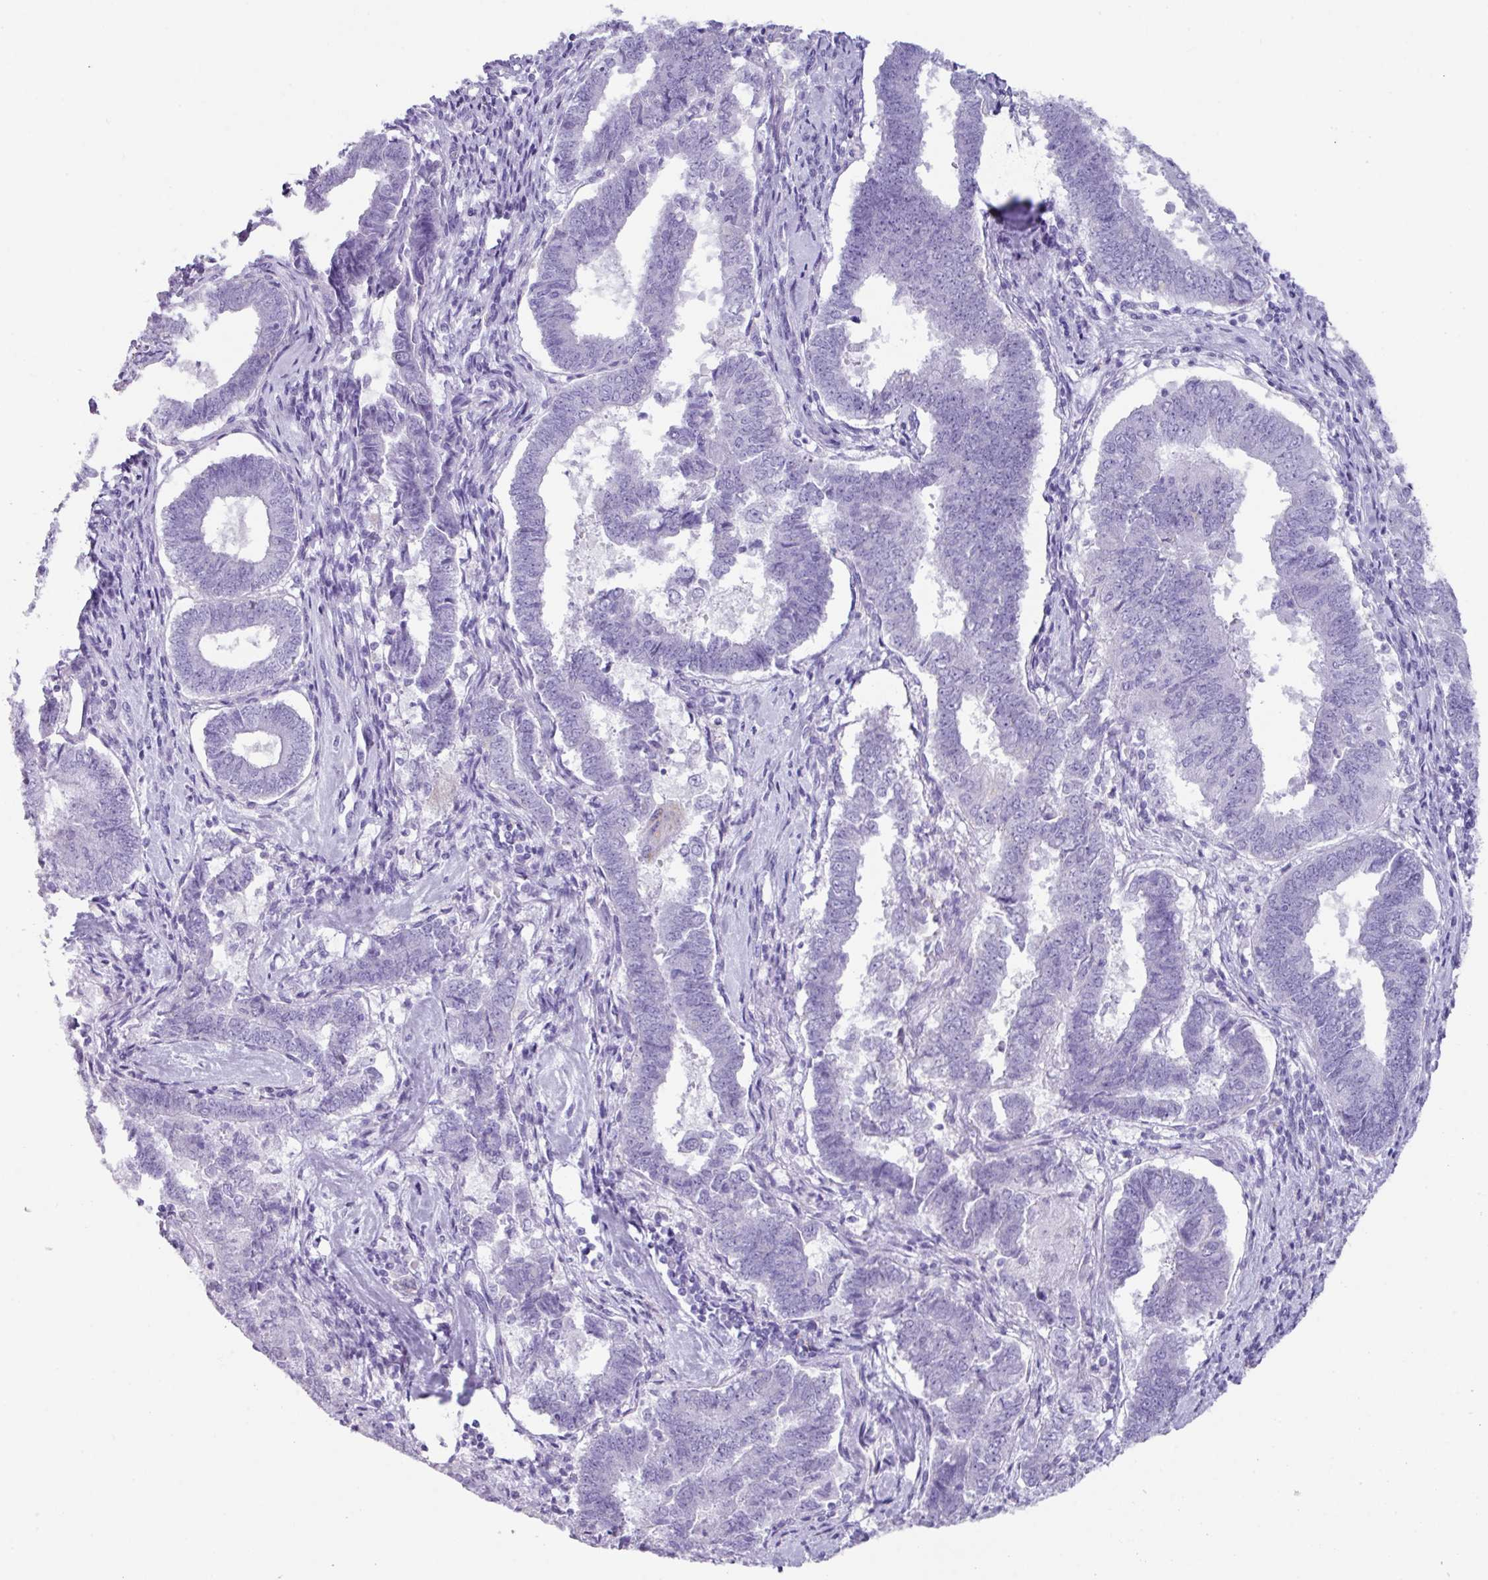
{"staining": {"intensity": "negative", "quantity": "none", "location": "none"}, "tissue": "endometrial cancer", "cell_type": "Tumor cells", "image_type": "cancer", "snomed": [{"axis": "morphology", "description": "Adenocarcinoma, NOS"}, {"axis": "topography", "description": "Endometrium"}], "caption": "High power microscopy histopathology image of an immunohistochemistry photomicrograph of endometrial cancer (adenocarcinoma), revealing no significant staining in tumor cells. (Immunohistochemistry (ihc), brightfield microscopy, high magnification).", "gene": "NCCRP1", "patient": {"sex": "female", "age": 72}}